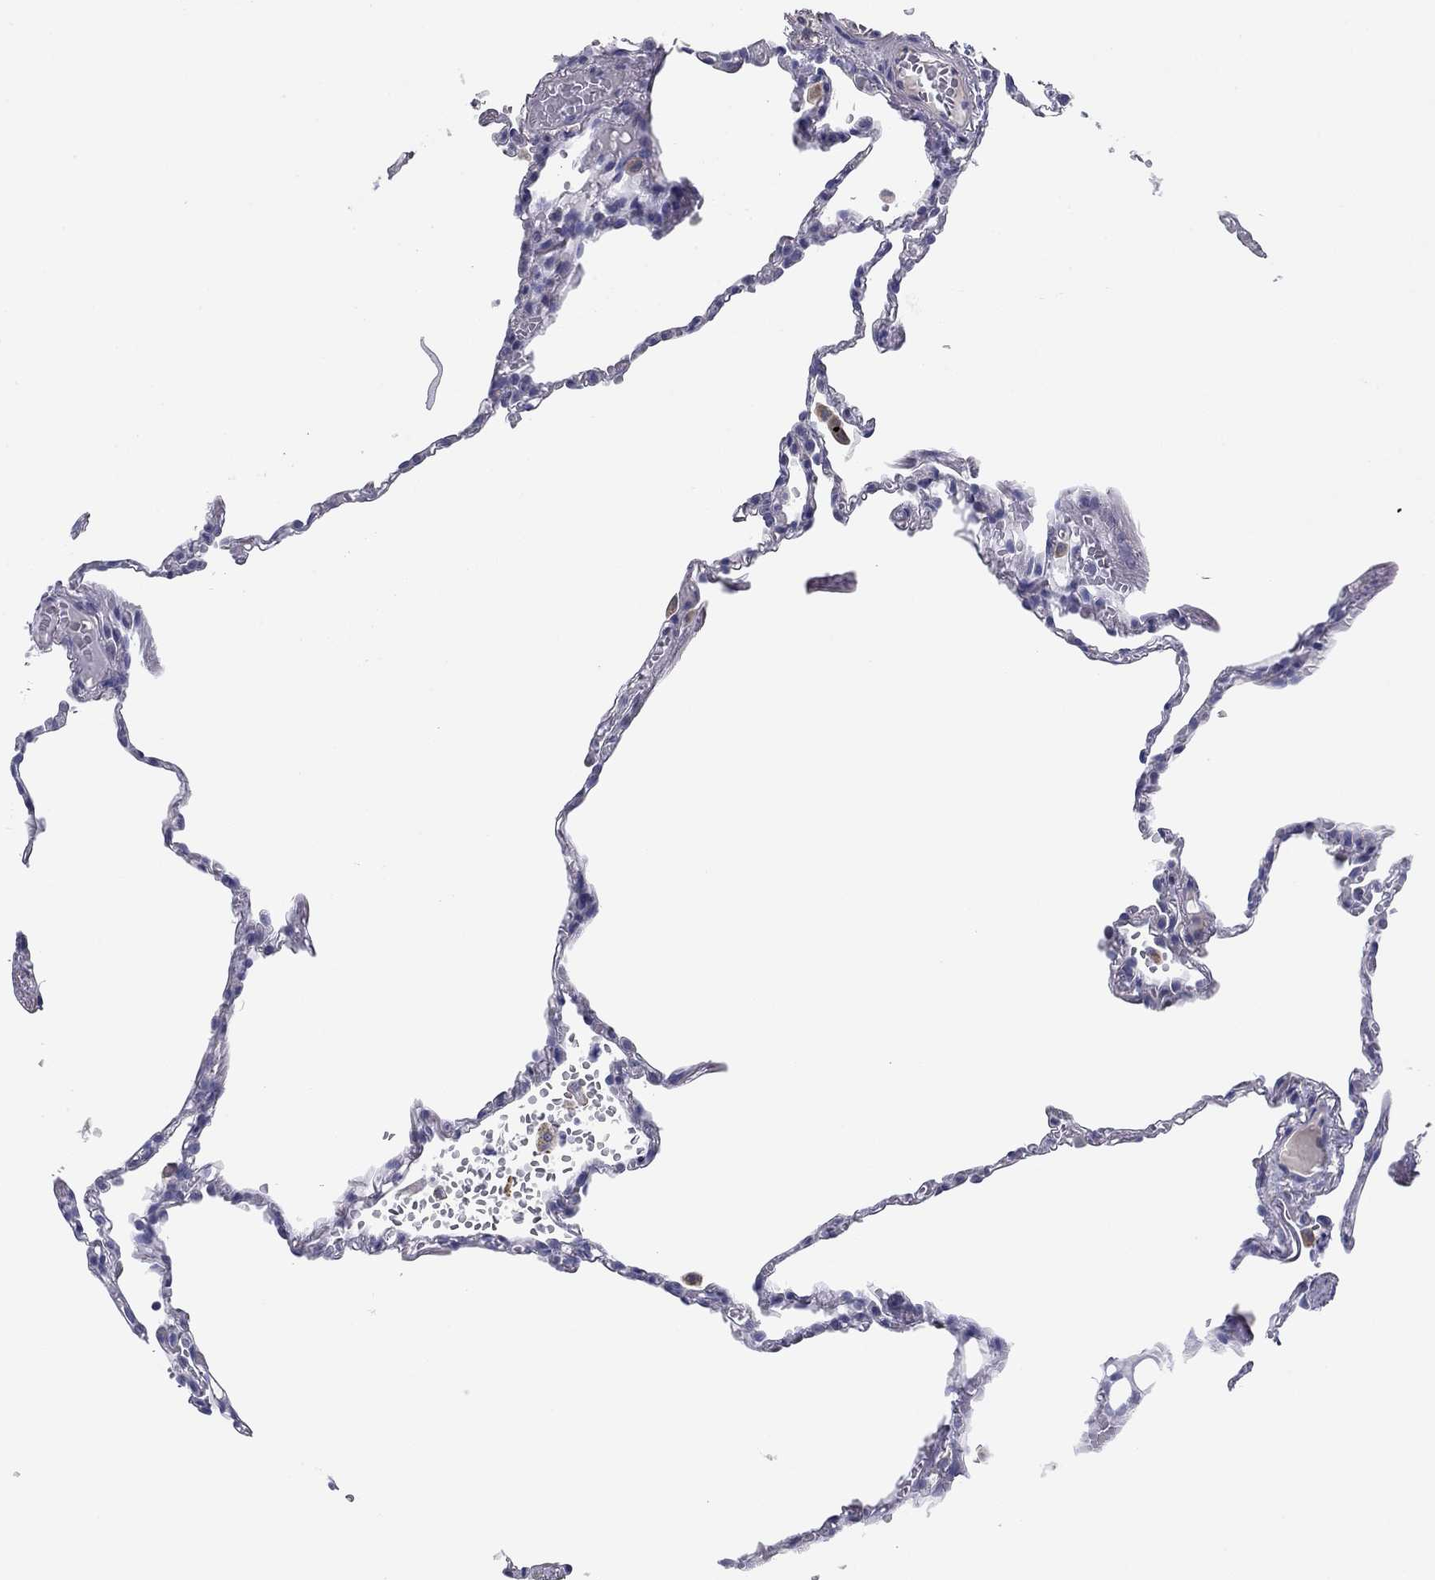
{"staining": {"intensity": "negative", "quantity": "none", "location": "none"}, "tissue": "lung", "cell_type": "Alveolar cells", "image_type": "normal", "snomed": [{"axis": "morphology", "description": "Normal tissue, NOS"}, {"axis": "topography", "description": "Lung"}], "caption": "This is a histopathology image of immunohistochemistry (IHC) staining of benign lung, which shows no staining in alveolar cells. The staining was performed using DAB (3,3'-diaminobenzidine) to visualize the protein expression in brown, while the nuclei were stained in blue with hematoxylin (Magnification: 20x).", "gene": "SEPTIN3", "patient": {"sex": "male", "age": 78}}